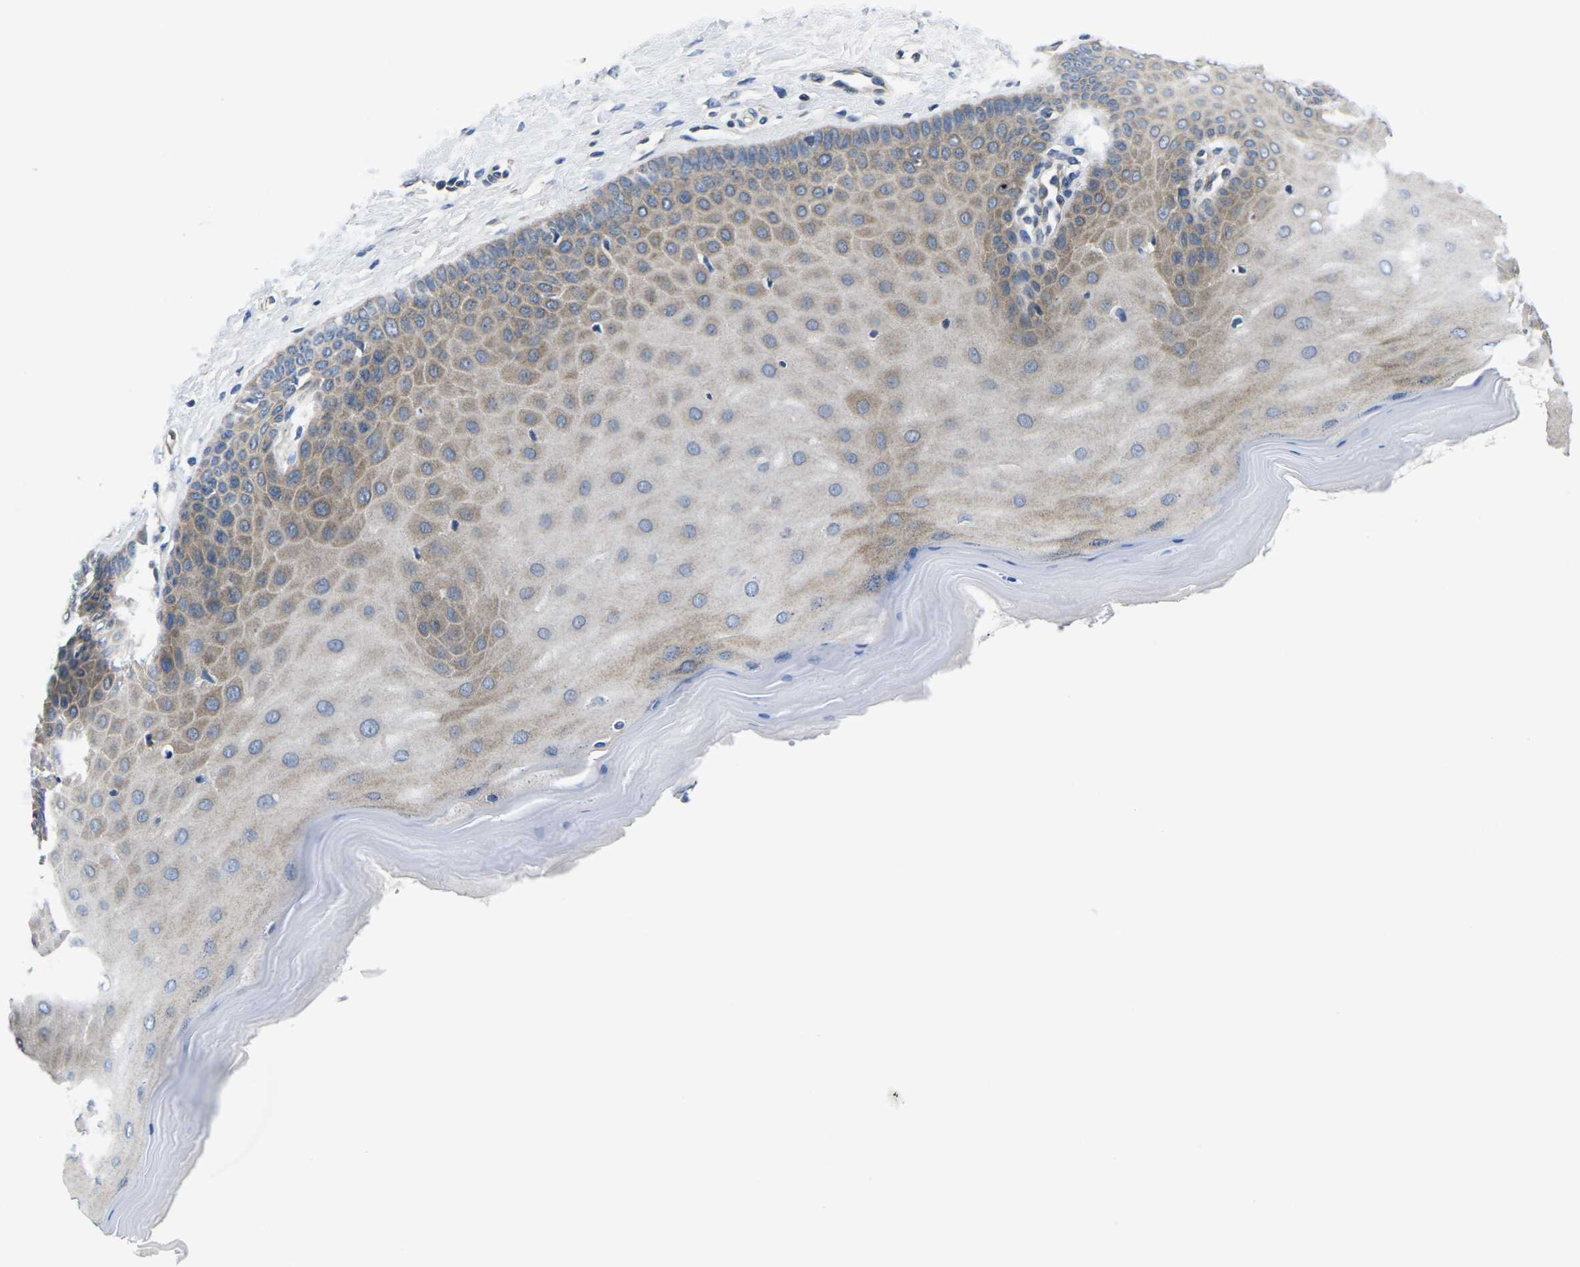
{"staining": {"intensity": "weak", "quantity": "<25%", "location": "cytoplasmic/membranous"}, "tissue": "cervix", "cell_type": "Glandular cells", "image_type": "normal", "snomed": [{"axis": "morphology", "description": "Normal tissue, NOS"}, {"axis": "topography", "description": "Cervix"}], "caption": "This is an IHC micrograph of benign human cervix. There is no positivity in glandular cells.", "gene": "GSK3B", "patient": {"sex": "female", "age": 55}}